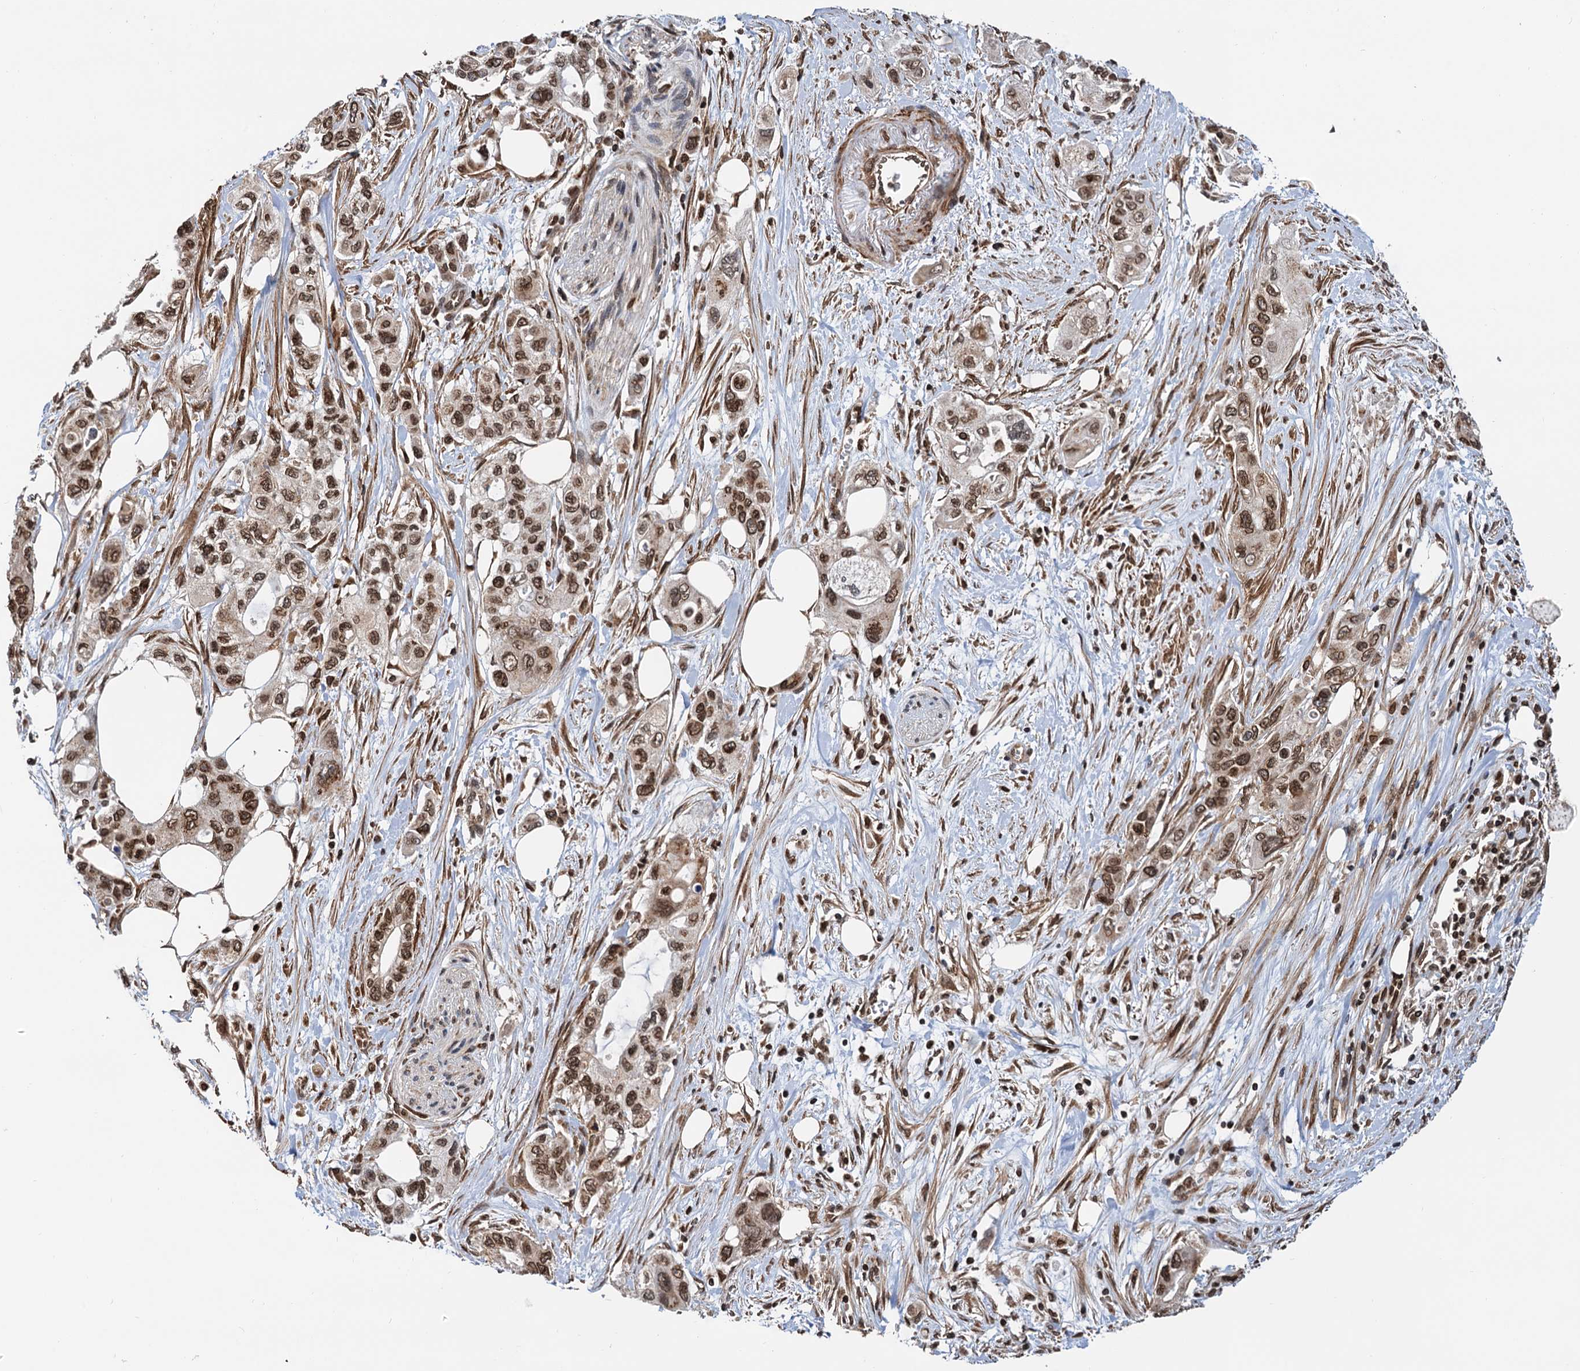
{"staining": {"intensity": "moderate", "quantity": ">75%", "location": "nuclear"}, "tissue": "pancreatic cancer", "cell_type": "Tumor cells", "image_type": "cancer", "snomed": [{"axis": "morphology", "description": "Adenocarcinoma, NOS"}, {"axis": "topography", "description": "Pancreas"}], "caption": "The immunohistochemical stain labels moderate nuclear expression in tumor cells of pancreatic adenocarcinoma tissue. The staining was performed using DAB (3,3'-diaminobenzidine), with brown indicating positive protein expression. Nuclei are stained blue with hematoxylin.", "gene": "ZC3H13", "patient": {"sex": "male", "age": 75}}